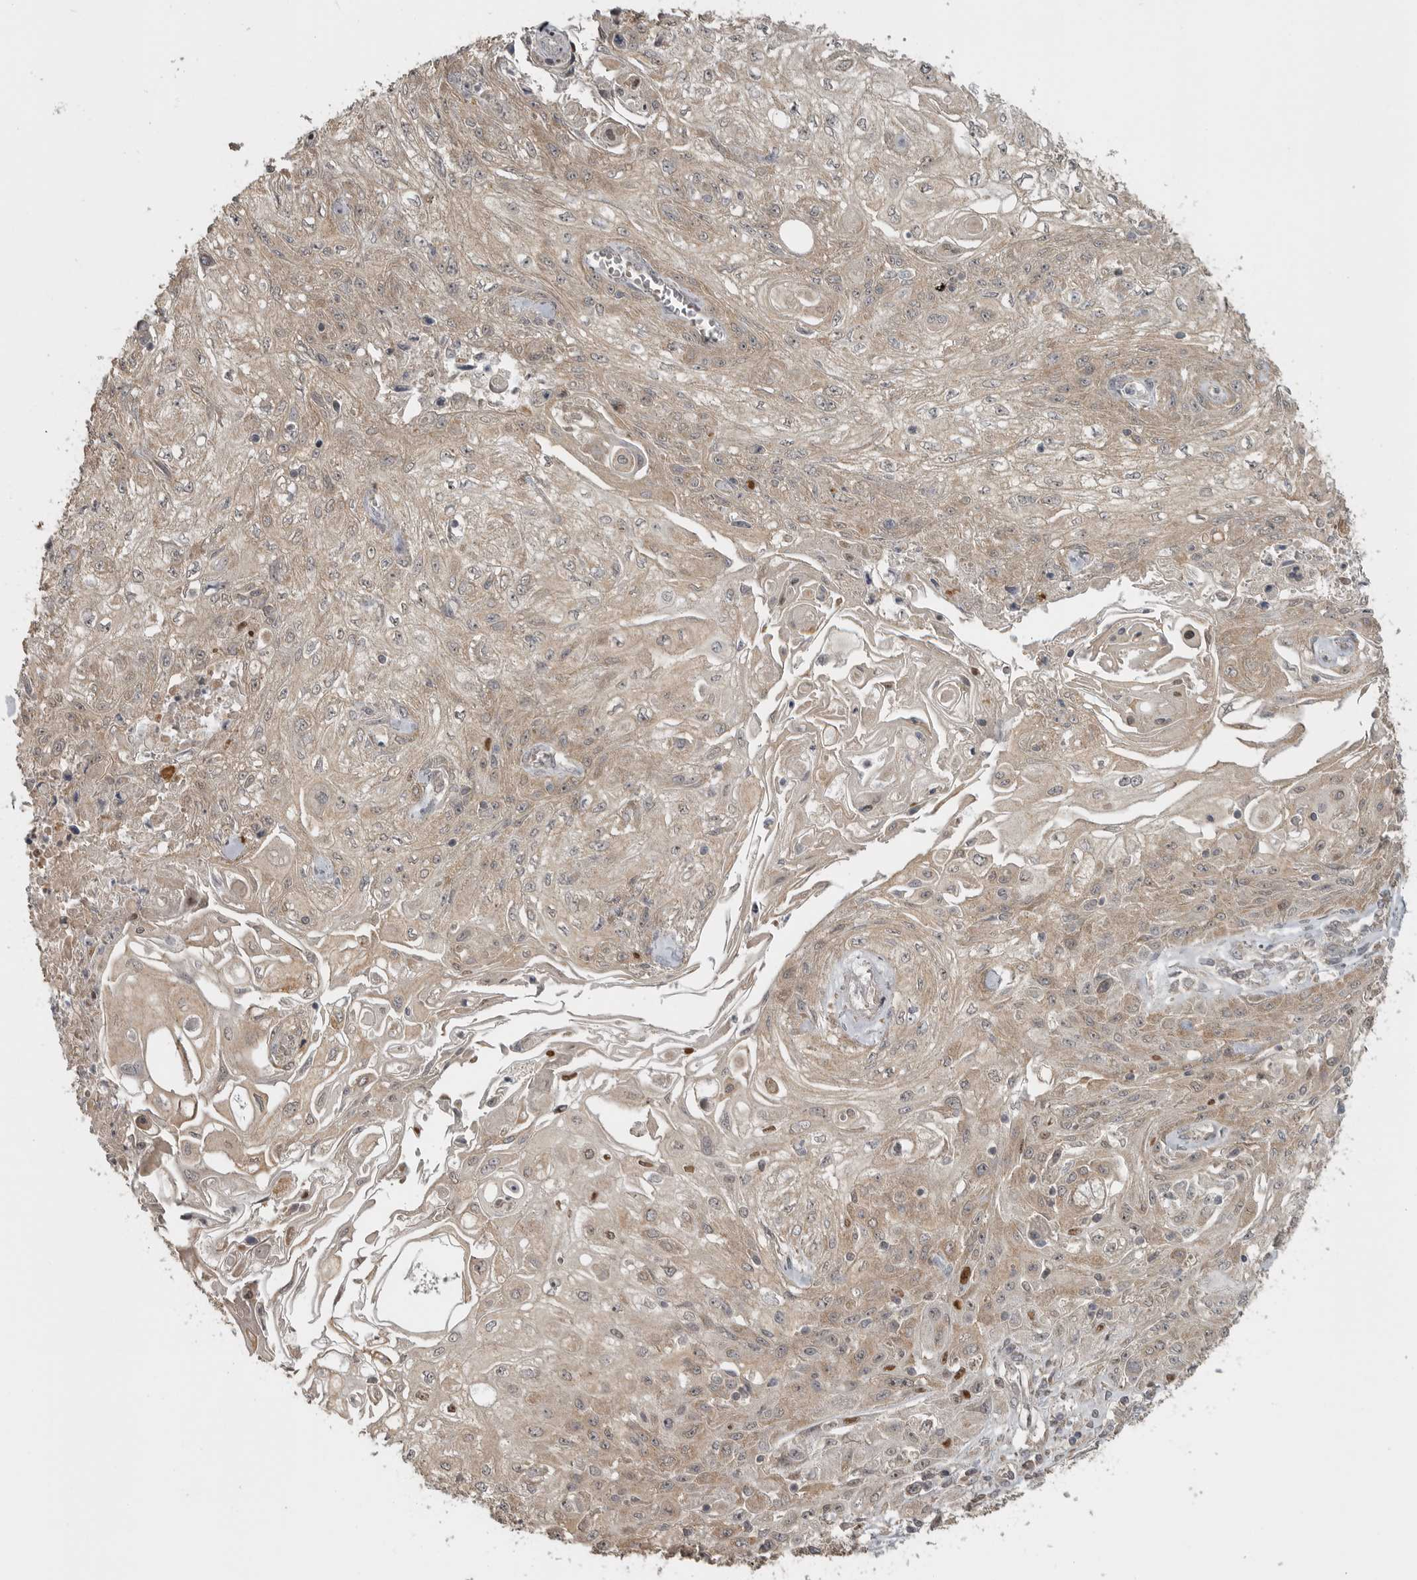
{"staining": {"intensity": "weak", "quantity": ">75%", "location": "cytoplasmic/membranous"}, "tissue": "skin cancer", "cell_type": "Tumor cells", "image_type": "cancer", "snomed": [{"axis": "morphology", "description": "Squamous cell carcinoma, NOS"}, {"axis": "morphology", "description": "Squamous cell carcinoma, metastatic, NOS"}, {"axis": "topography", "description": "Skin"}, {"axis": "topography", "description": "Lymph node"}], "caption": "IHC micrograph of human skin cancer (squamous cell carcinoma) stained for a protein (brown), which demonstrates low levels of weak cytoplasmic/membranous expression in about >75% of tumor cells.", "gene": "LLGL1", "patient": {"sex": "male", "age": 75}}